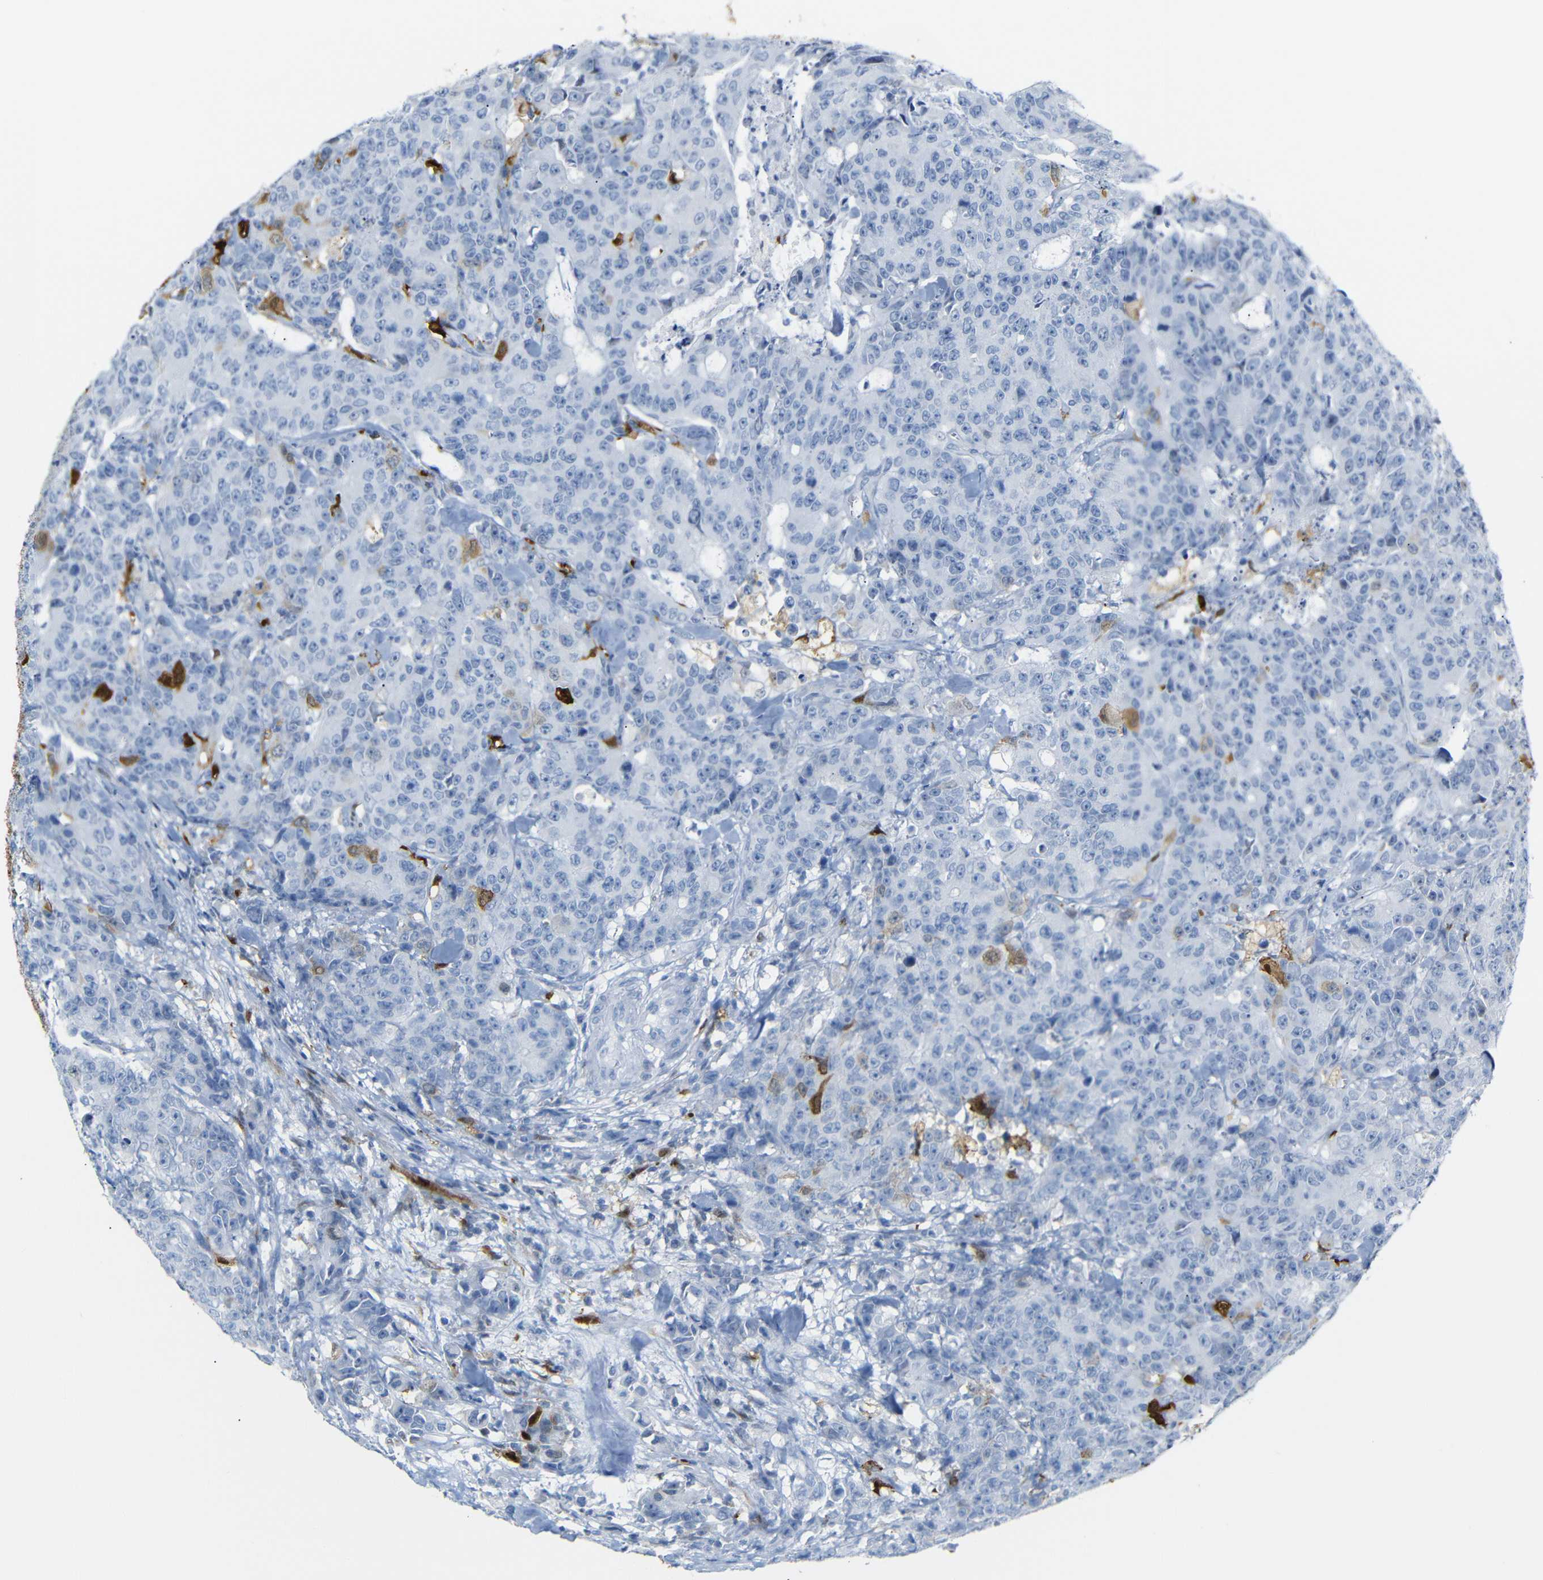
{"staining": {"intensity": "strong", "quantity": "<25%", "location": "cytoplasmic/membranous"}, "tissue": "colorectal cancer", "cell_type": "Tumor cells", "image_type": "cancer", "snomed": [{"axis": "morphology", "description": "Adenocarcinoma, NOS"}, {"axis": "topography", "description": "Colon"}], "caption": "Human adenocarcinoma (colorectal) stained with a brown dye reveals strong cytoplasmic/membranous positive positivity in about <25% of tumor cells.", "gene": "MT1A", "patient": {"sex": "female", "age": 86}}